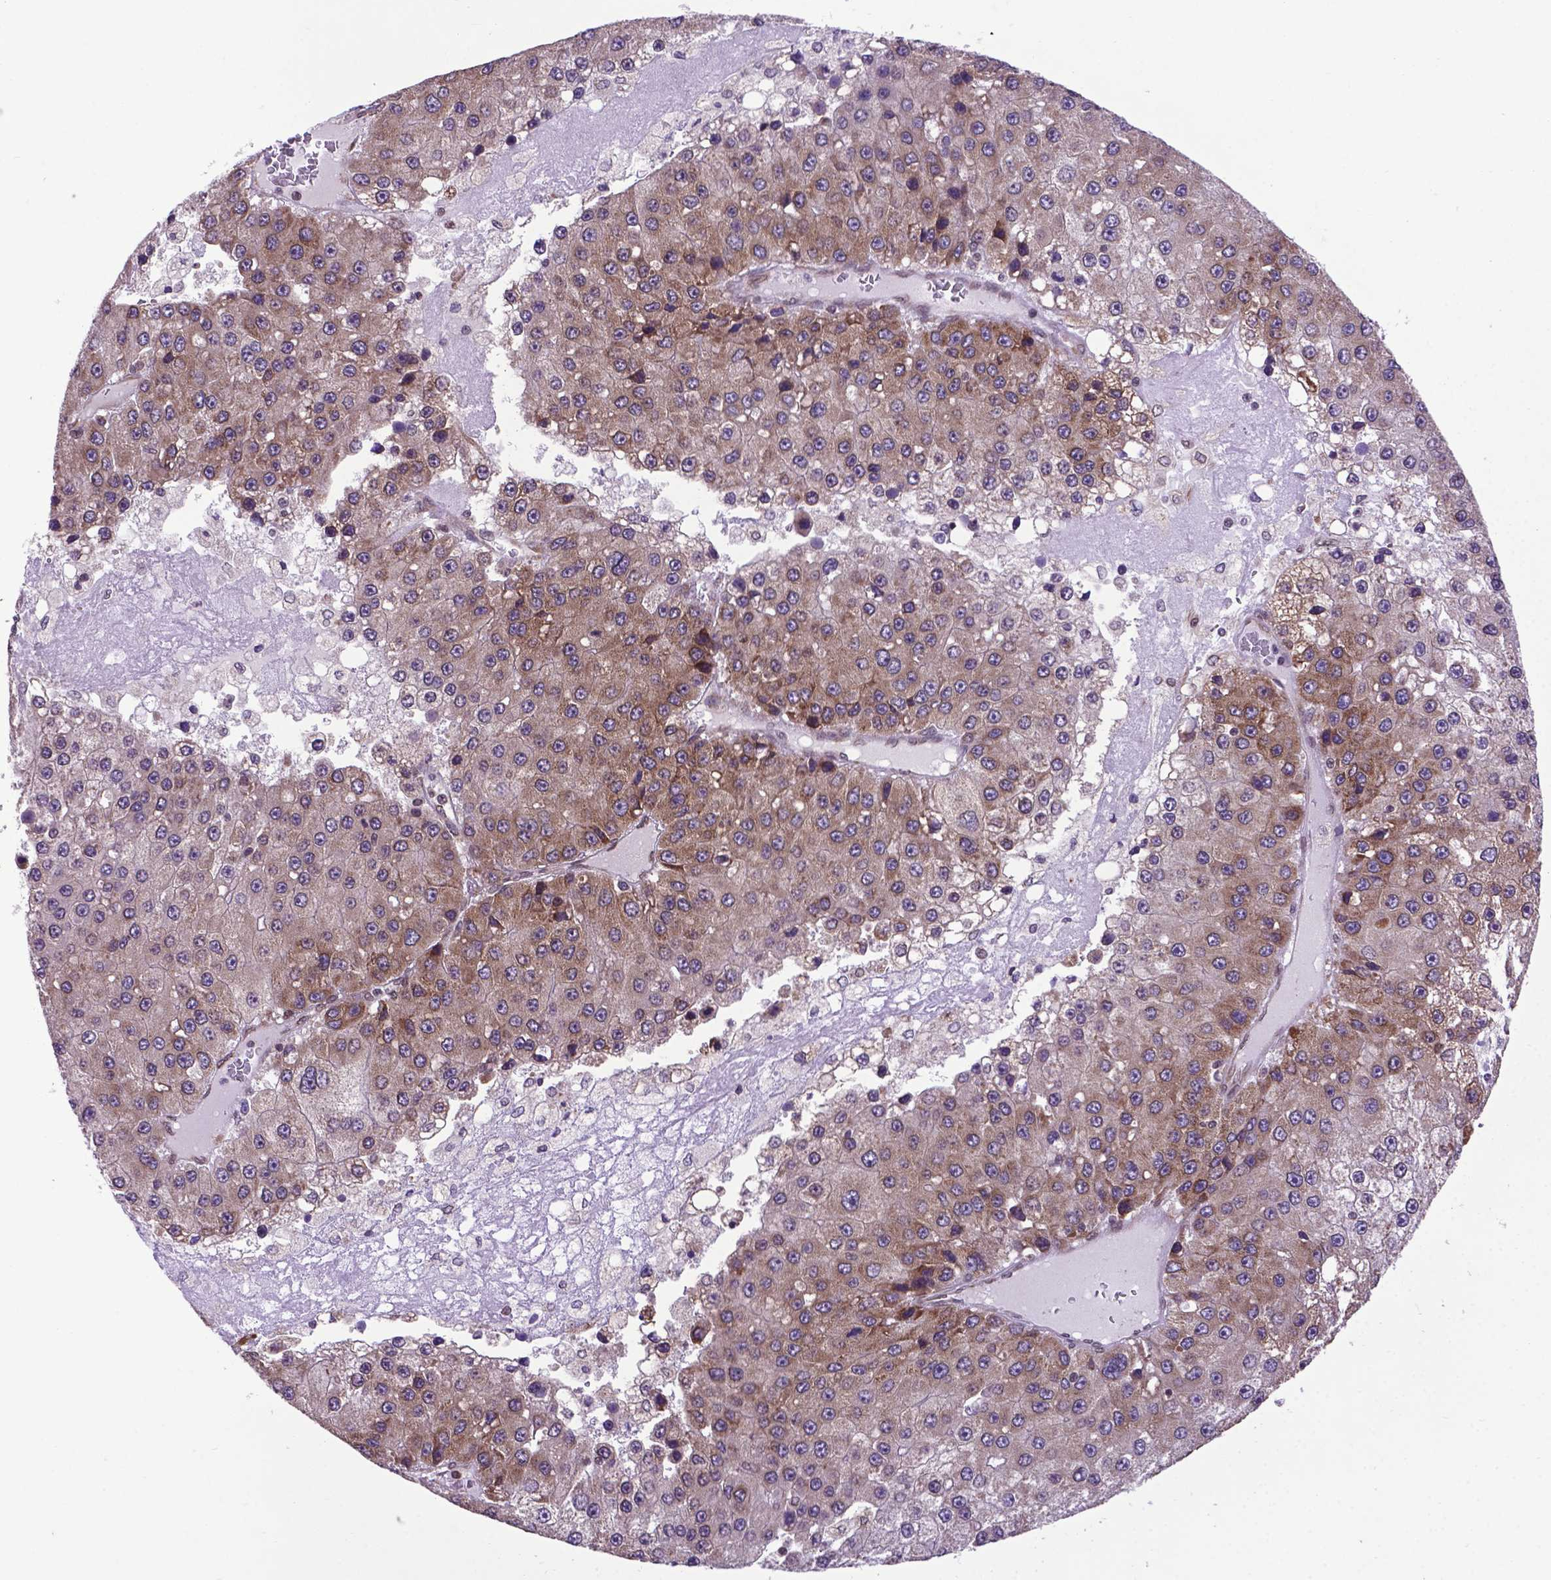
{"staining": {"intensity": "moderate", "quantity": ">75%", "location": "cytoplasmic/membranous"}, "tissue": "liver cancer", "cell_type": "Tumor cells", "image_type": "cancer", "snomed": [{"axis": "morphology", "description": "Carcinoma, Hepatocellular, NOS"}, {"axis": "topography", "description": "Liver"}], "caption": "The histopathology image demonstrates immunohistochemical staining of liver cancer. There is moderate cytoplasmic/membranous positivity is present in about >75% of tumor cells.", "gene": "WDR83OS", "patient": {"sex": "female", "age": 73}}